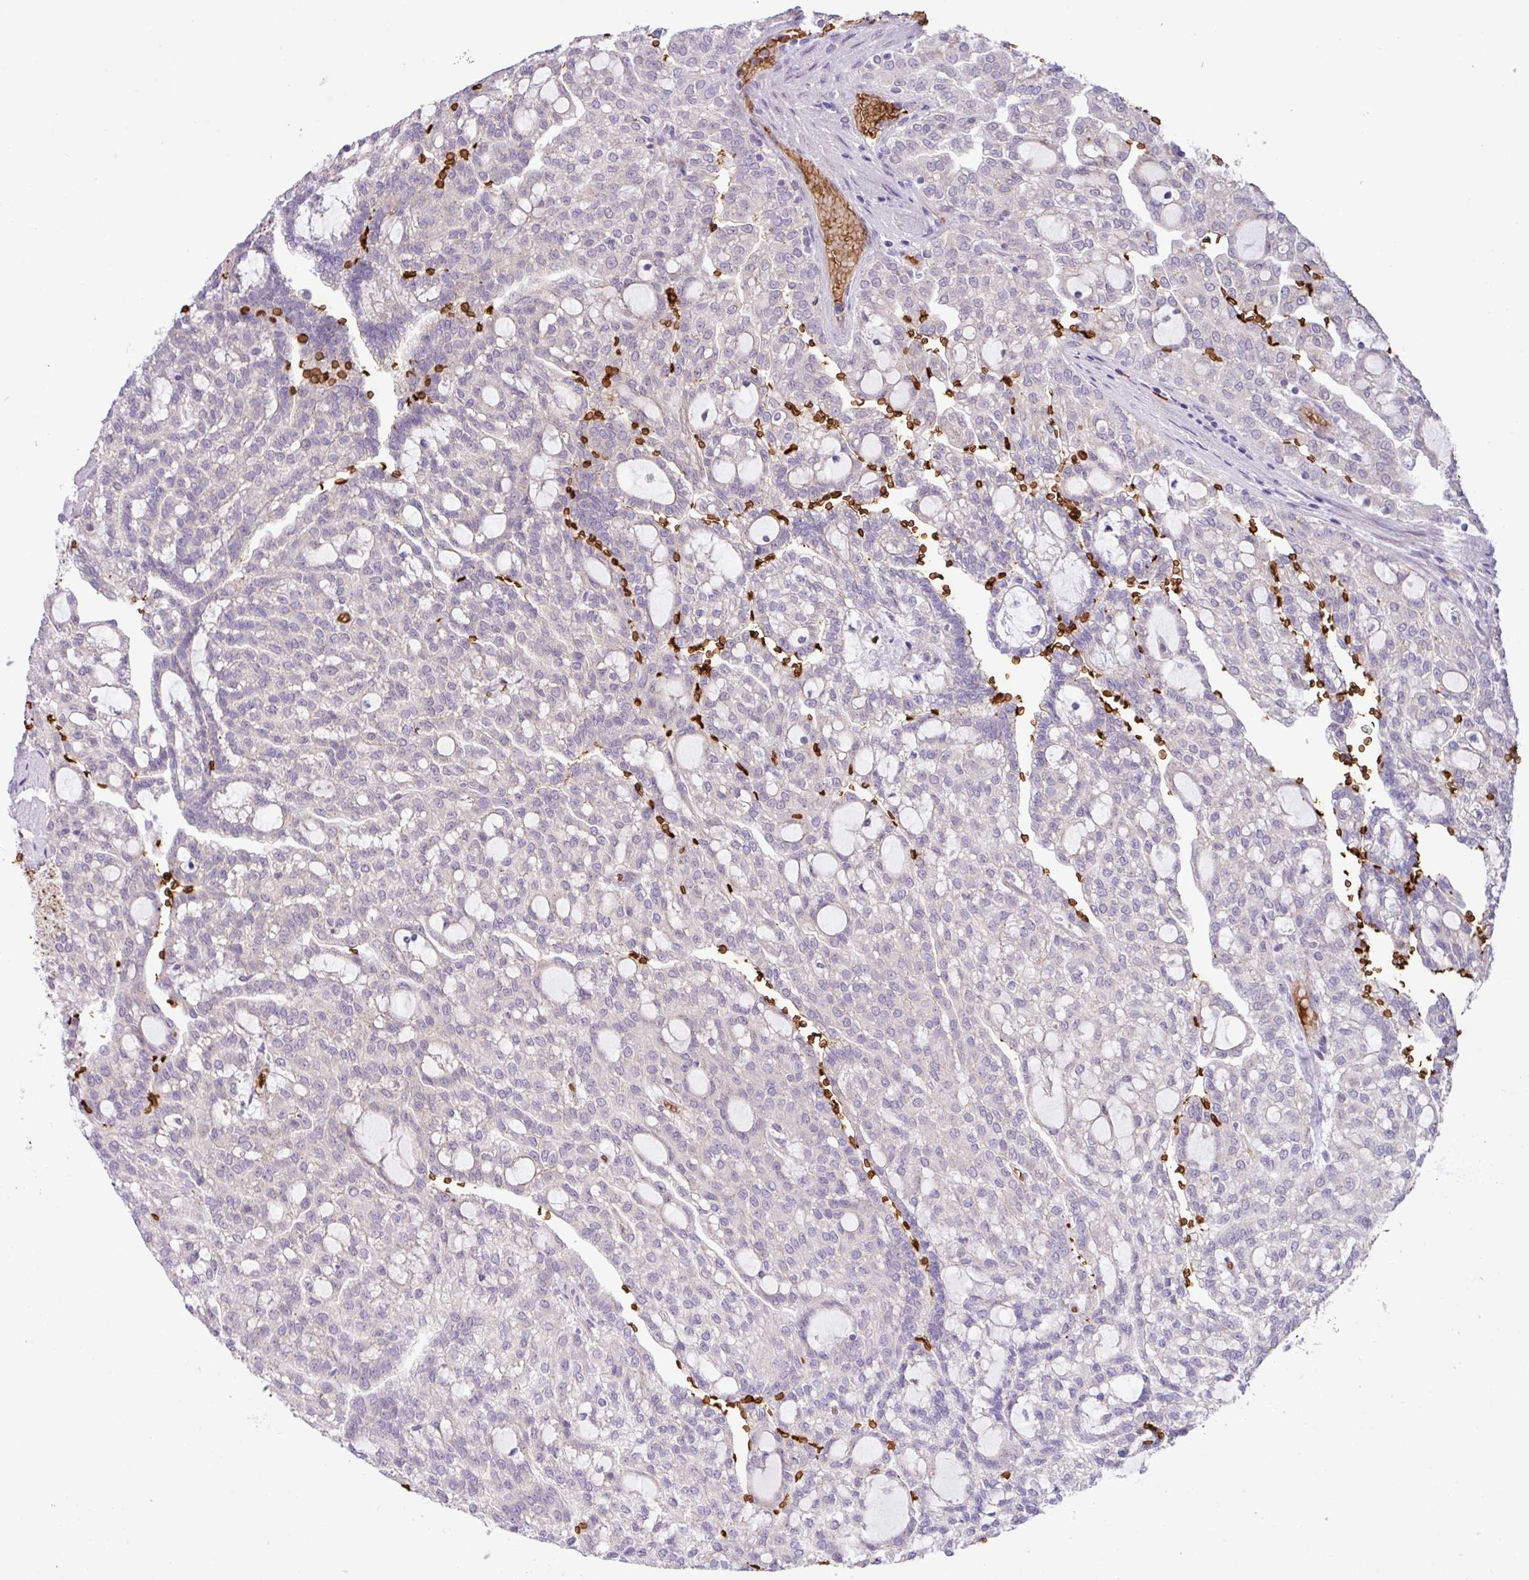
{"staining": {"intensity": "moderate", "quantity": "25%-75%", "location": "cytoplasmic/membranous"}, "tissue": "renal cancer", "cell_type": "Tumor cells", "image_type": "cancer", "snomed": [{"axis": "morphology", "description": "Adenocarcinoma, NOS"}, {"axis": "topography", "description": "Kidney"}], "caption": "An immunohistochemistry (IHC) image of tumor tissue is shown. Protein staining in brown highlights moderate cytoplasmic/membranous positivity in adenocarcinoma (renal) within tumor cells.", "gene": "RAD21L1", "patient": {"sex": "male", "age": 63}}